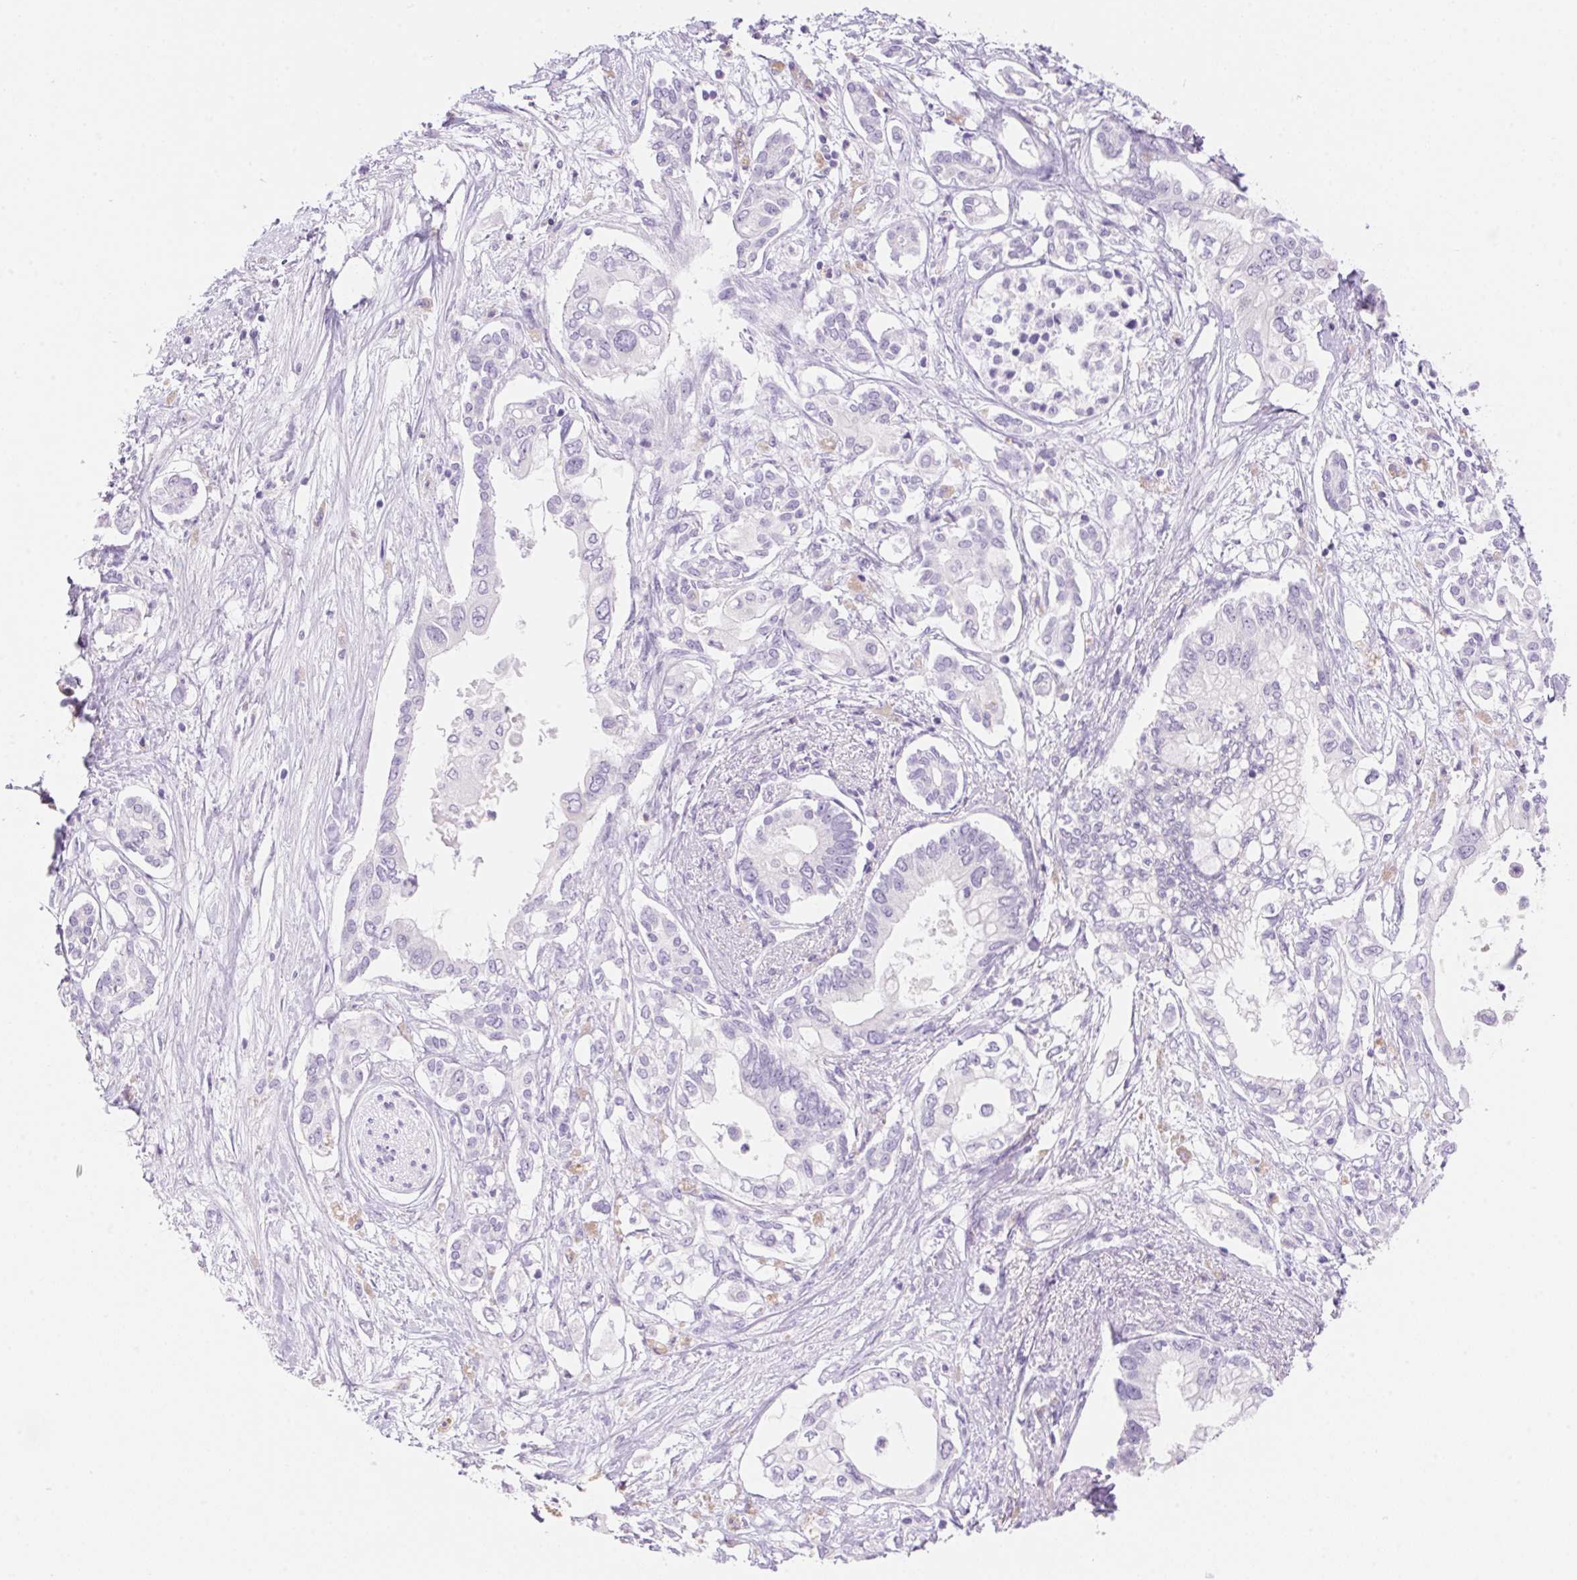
{"staining": {"intensity": "negative", "quantity": "none", "location": "none"}, "tissue": "pancreatic cancer", "cell_type": "Tumor cells", "image_type": "cancer", "snomed": [{"axis": "morphology", "description": "Adenocarcinoma, NOS"}, {"axis": "topography", "description": "Pancreas"}], "caption": "This is an immunohistochemistry micrograph of human adenocarcinoma (pancreatic). There is no positivity in tumor cells.", "gene": "DHCR24", "patient": {"sex": "female", "age": 63}}